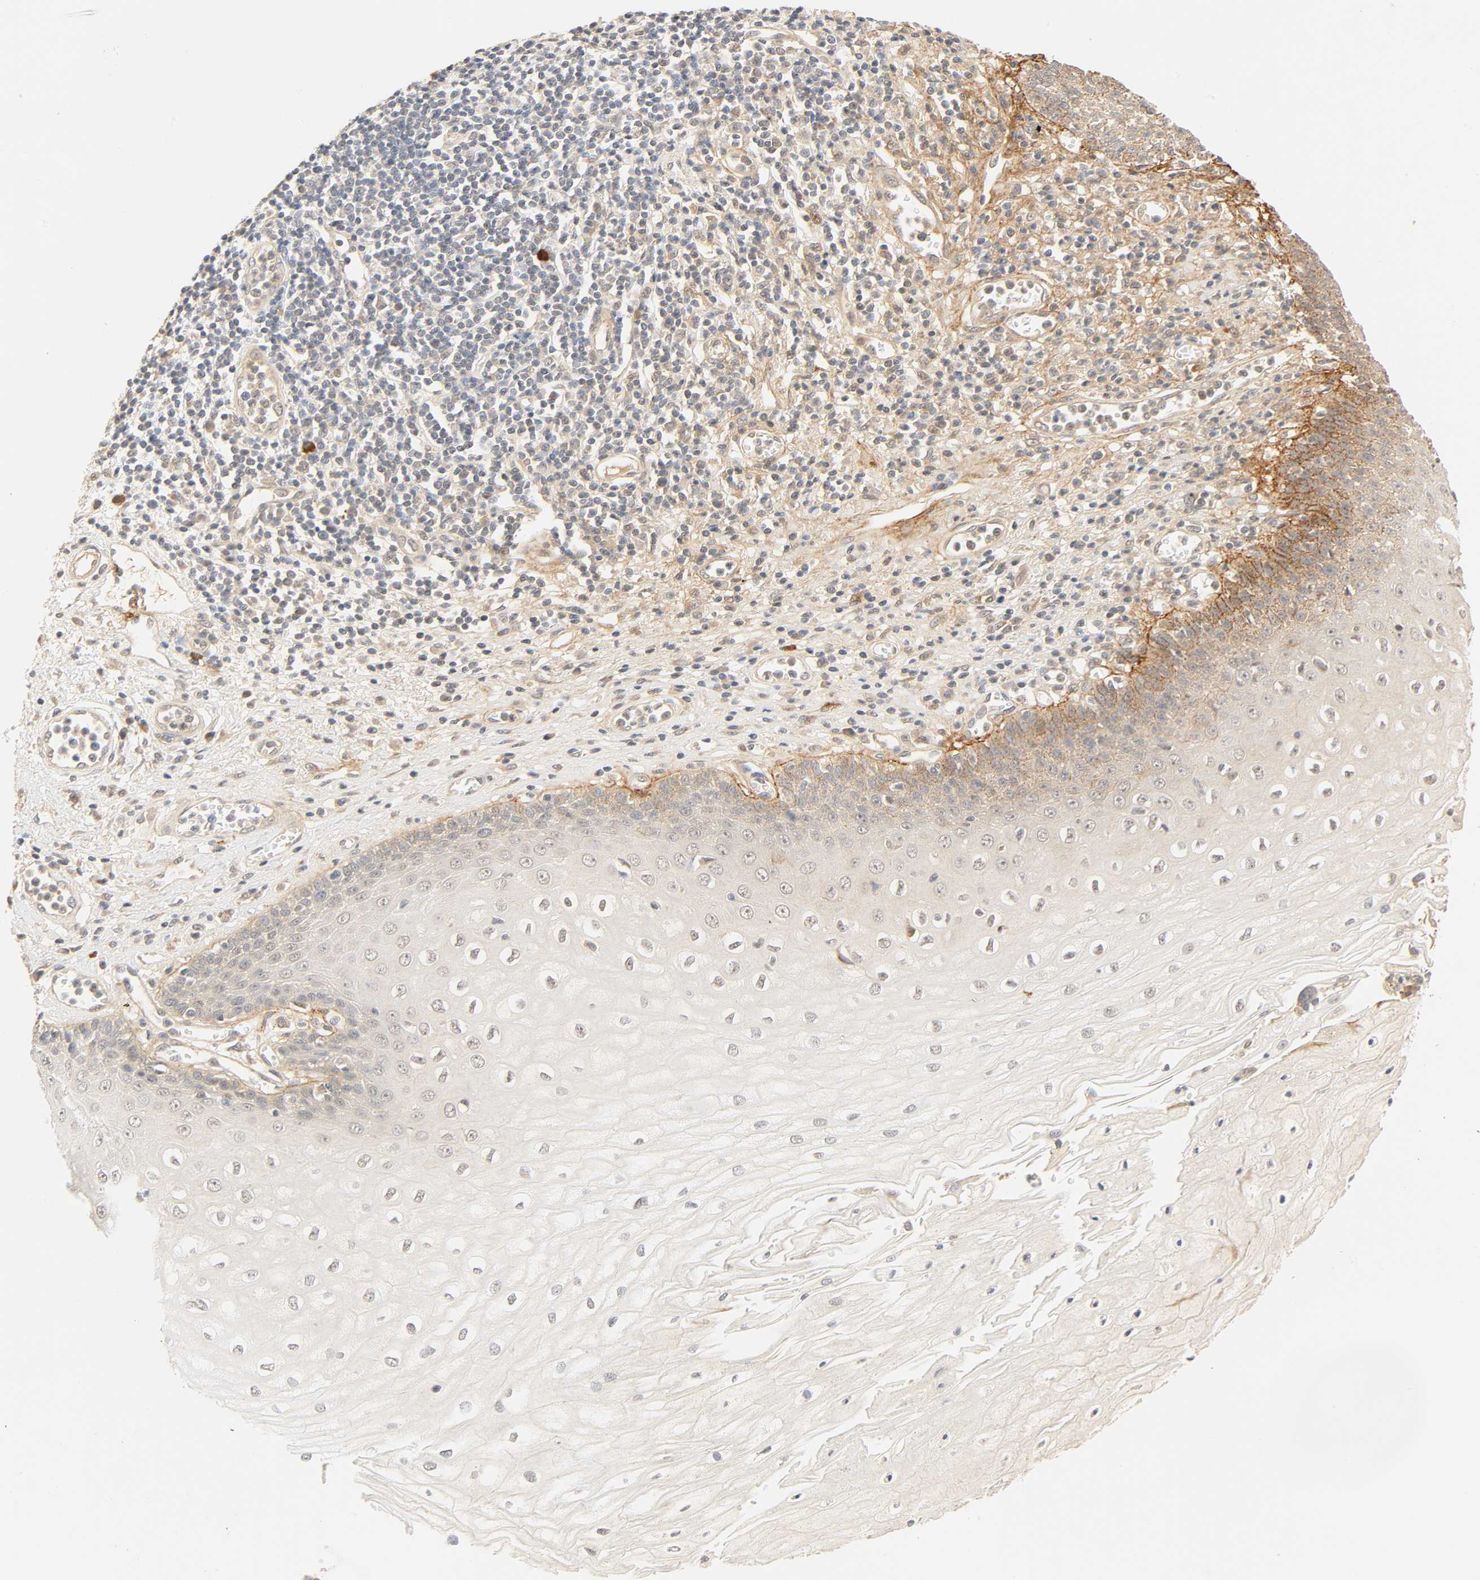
{"staining": {"intensity": "weak", "quantity": "<25%", "location": "cytoplasmic/membranous"}, "tissue": "esophagus", "cell_type": "Squamous epithelial cells", "image_type": "normal", "snomed": [{"axis": "morphology", "description": "Normal tissue, NOS"}, {"axis": "morphology", "description": "Squamous cell carcinoma, NOS"}, {"axis": "topography", "description": "Esophagus"}], "caption": "High power microscopy photomicrograph of an immunohistochemistry (IHC) image of unremarkable esophagus, revealing no significant positivity in squamous epithelial cells.", "gene": "CACNA1G", "patient": {"sex": "male", "age": 65}}